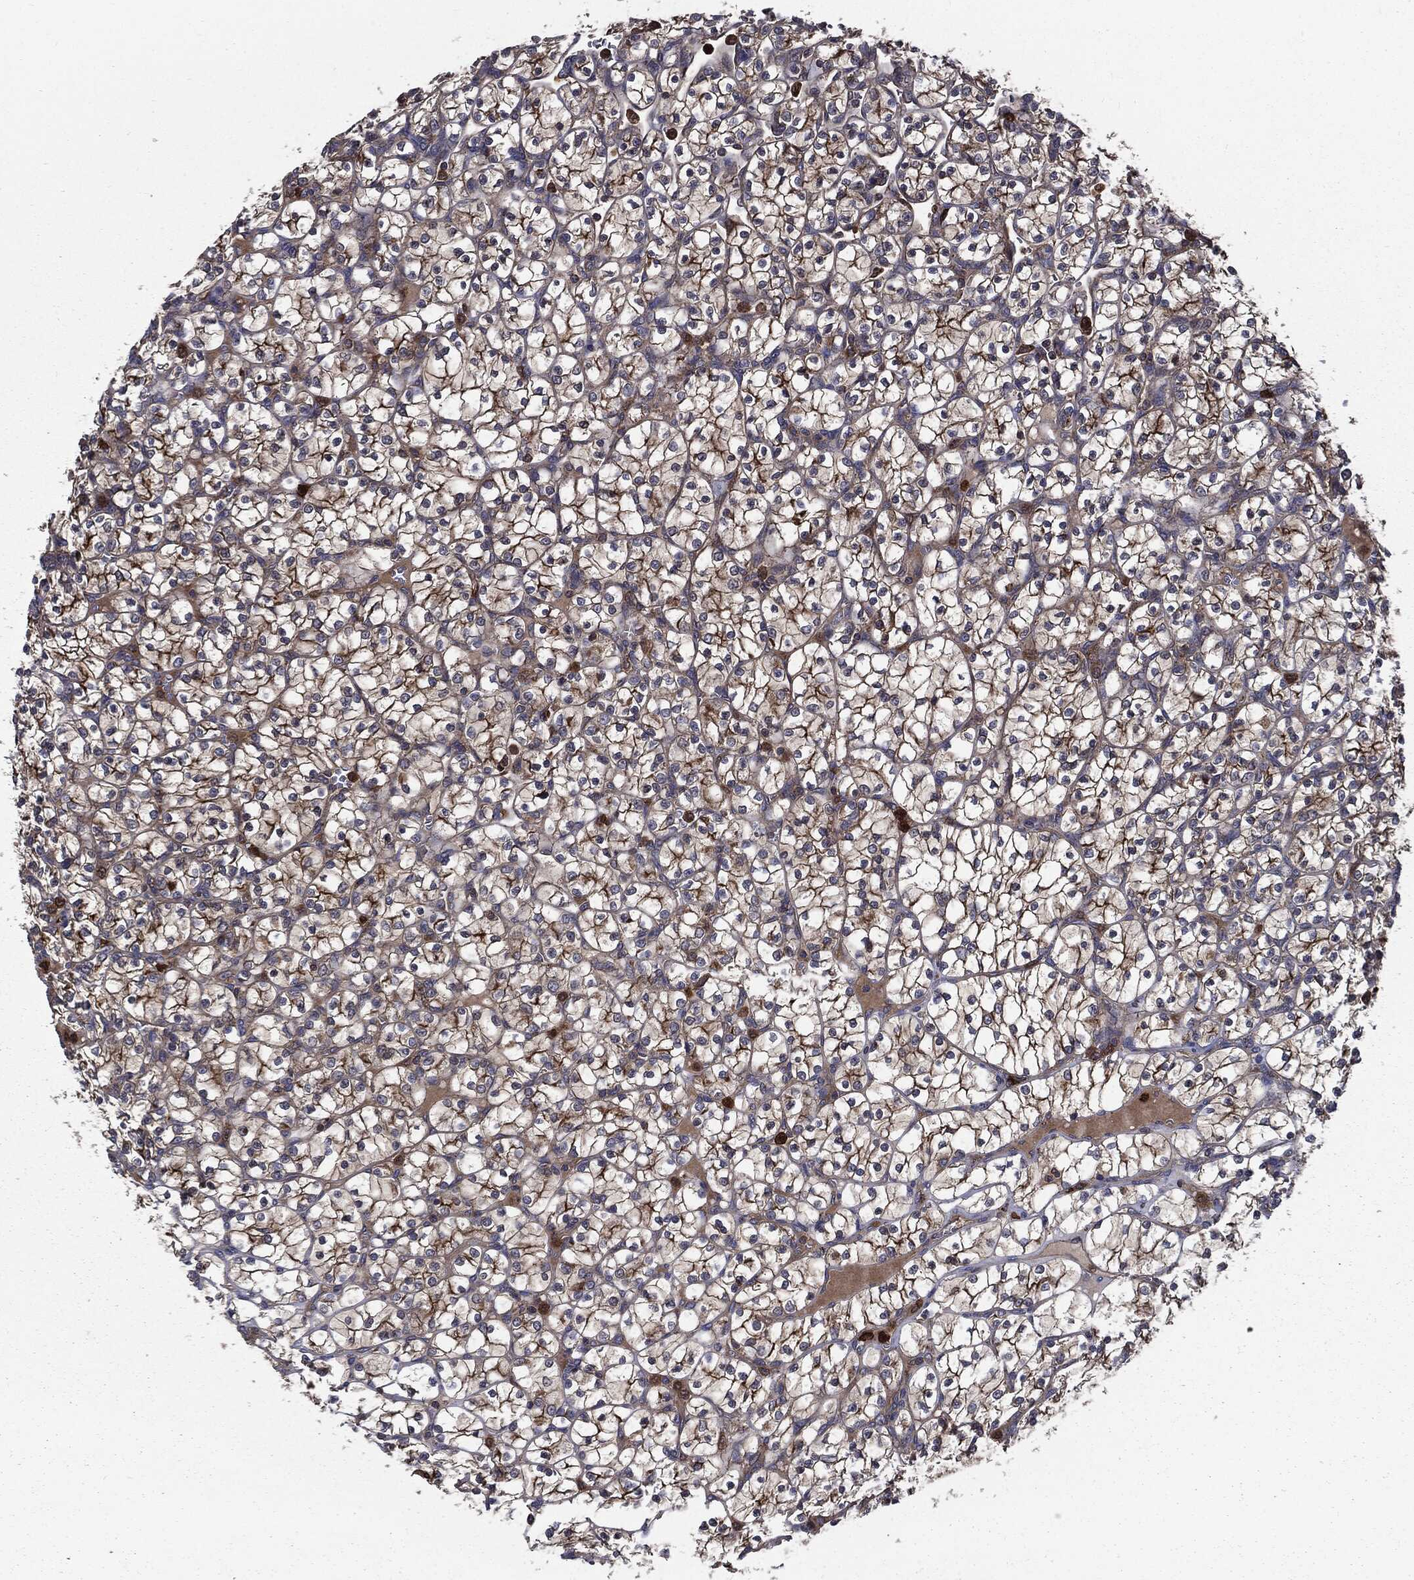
{"staining": {"intensity": "strong", "quantity": "25%-75%", "location": "cytoplasmic/membranous"}, "tissue": "renal cancer", "cell_type": "Tumor cells", "image_type": "cancer", "snomed": [{"axis": "morphology", "description": "Adenocarcinoma, NOS"}, {"axis": "topography", "description": "Kidney"}], "caption": "Protein expression analysis of renal adenocarcinoma shows strong cytoplasmic/membranous staining in about 25%-75% of tumor cells. Ihc stains the protein in brown and the nuclei are stained blue.", "gene": "PDCD6IP", "patient": {"sex": "female", "age": 89}}